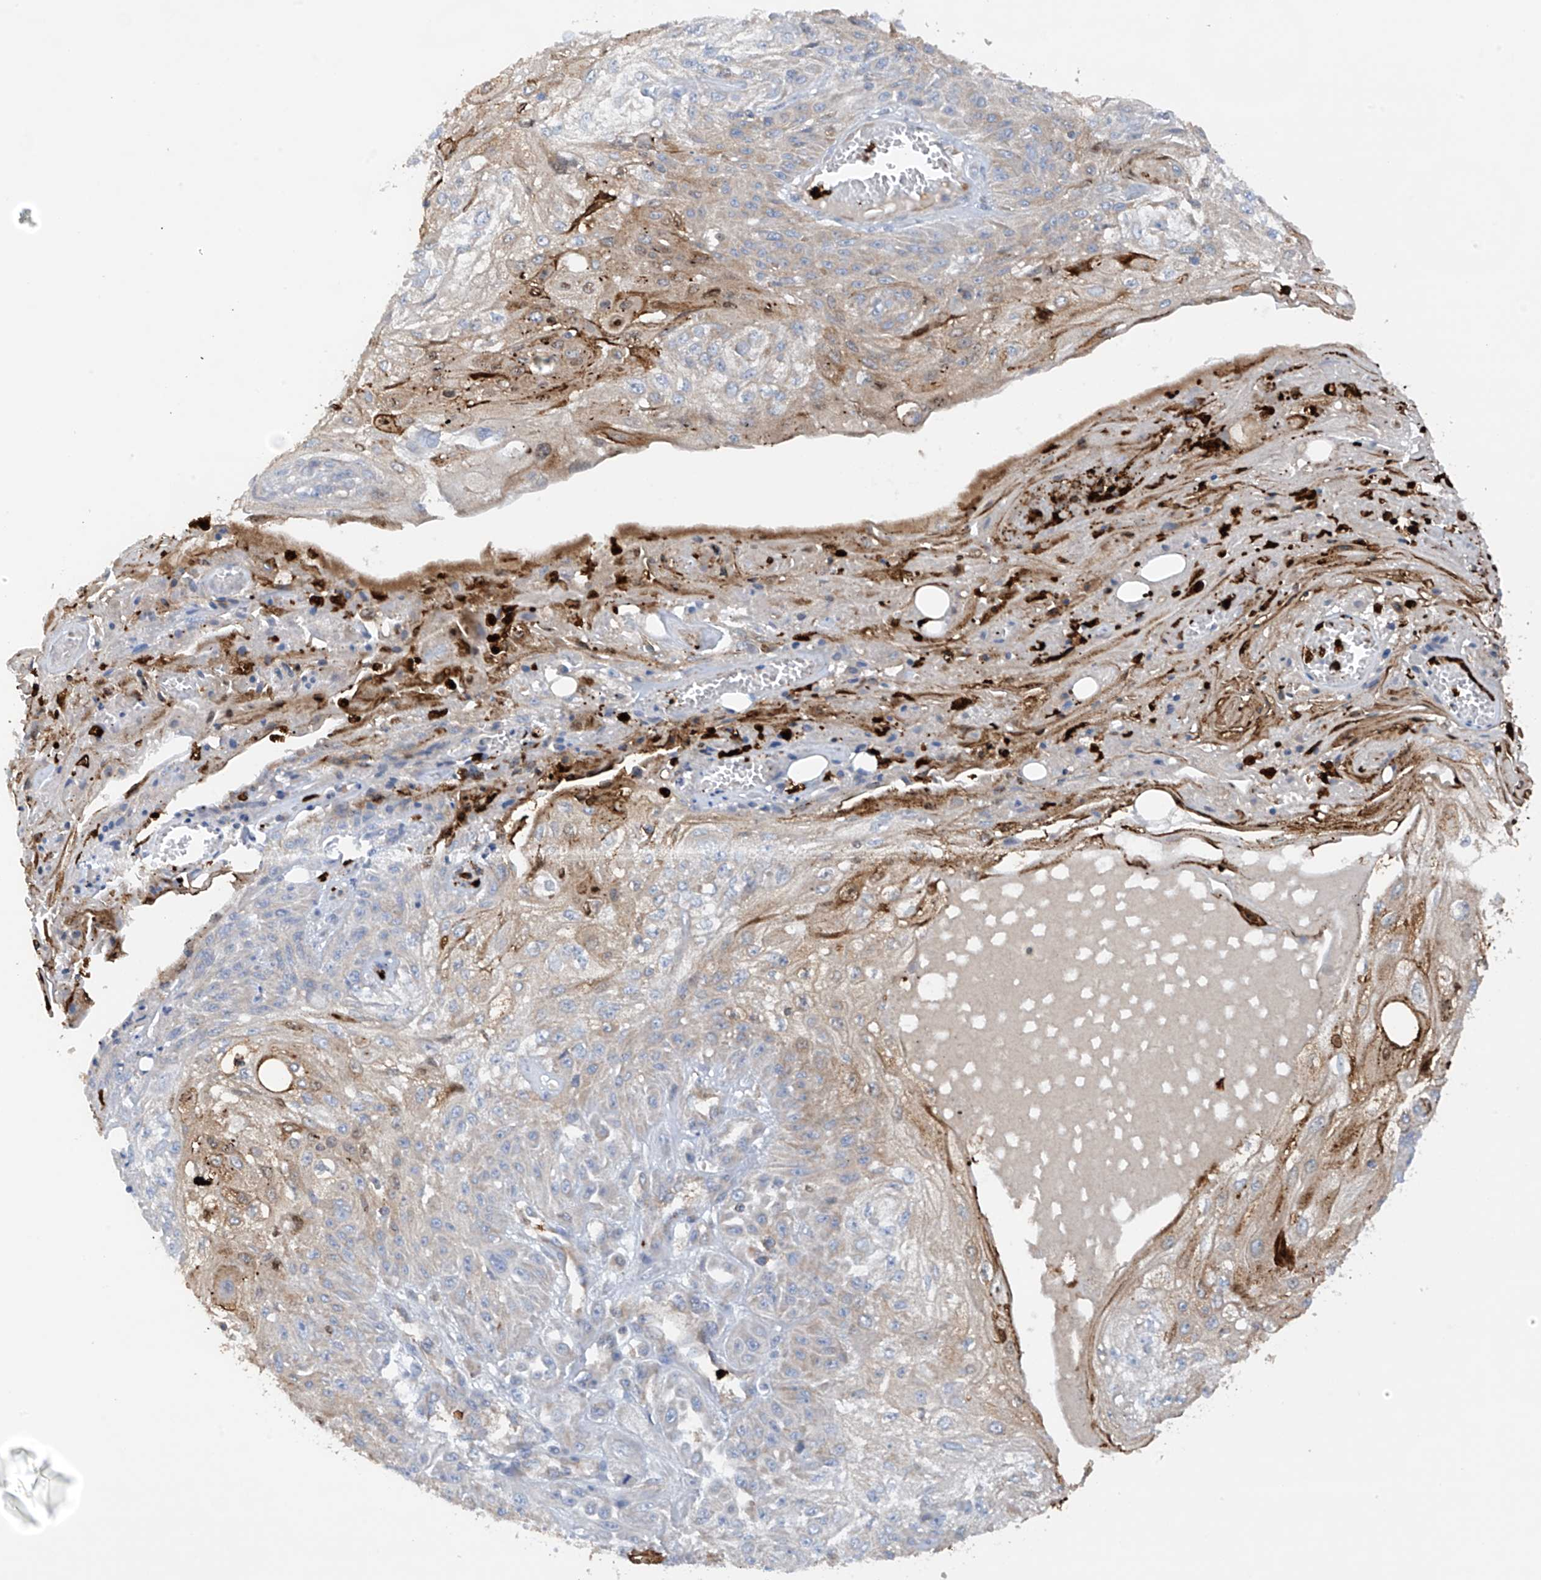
{"staining": {"intensity": "negative", "quantity": "none", "location": "none"}, "tissue": "skin cancer", "cell_type": "Tumor cells", "image_type": "cancer", "snomed": [{"axis": "morphology", "description": "Squamous cell carcinoma, NOS"}, {"axis": "morphology", "description": "Squamous cell carcinoma, metastatic, NOS"}, {"axis": "topography", "description": "Skin"}, {"axis": "topography", "description": "Lymph node"}], "caption": "A histopathology image of human skin metastatic squamous cell carcinoma is negative for staining in tumor cells.", "gene": "PHACTR2", "patient": {"sex": "male", "age": 75}}